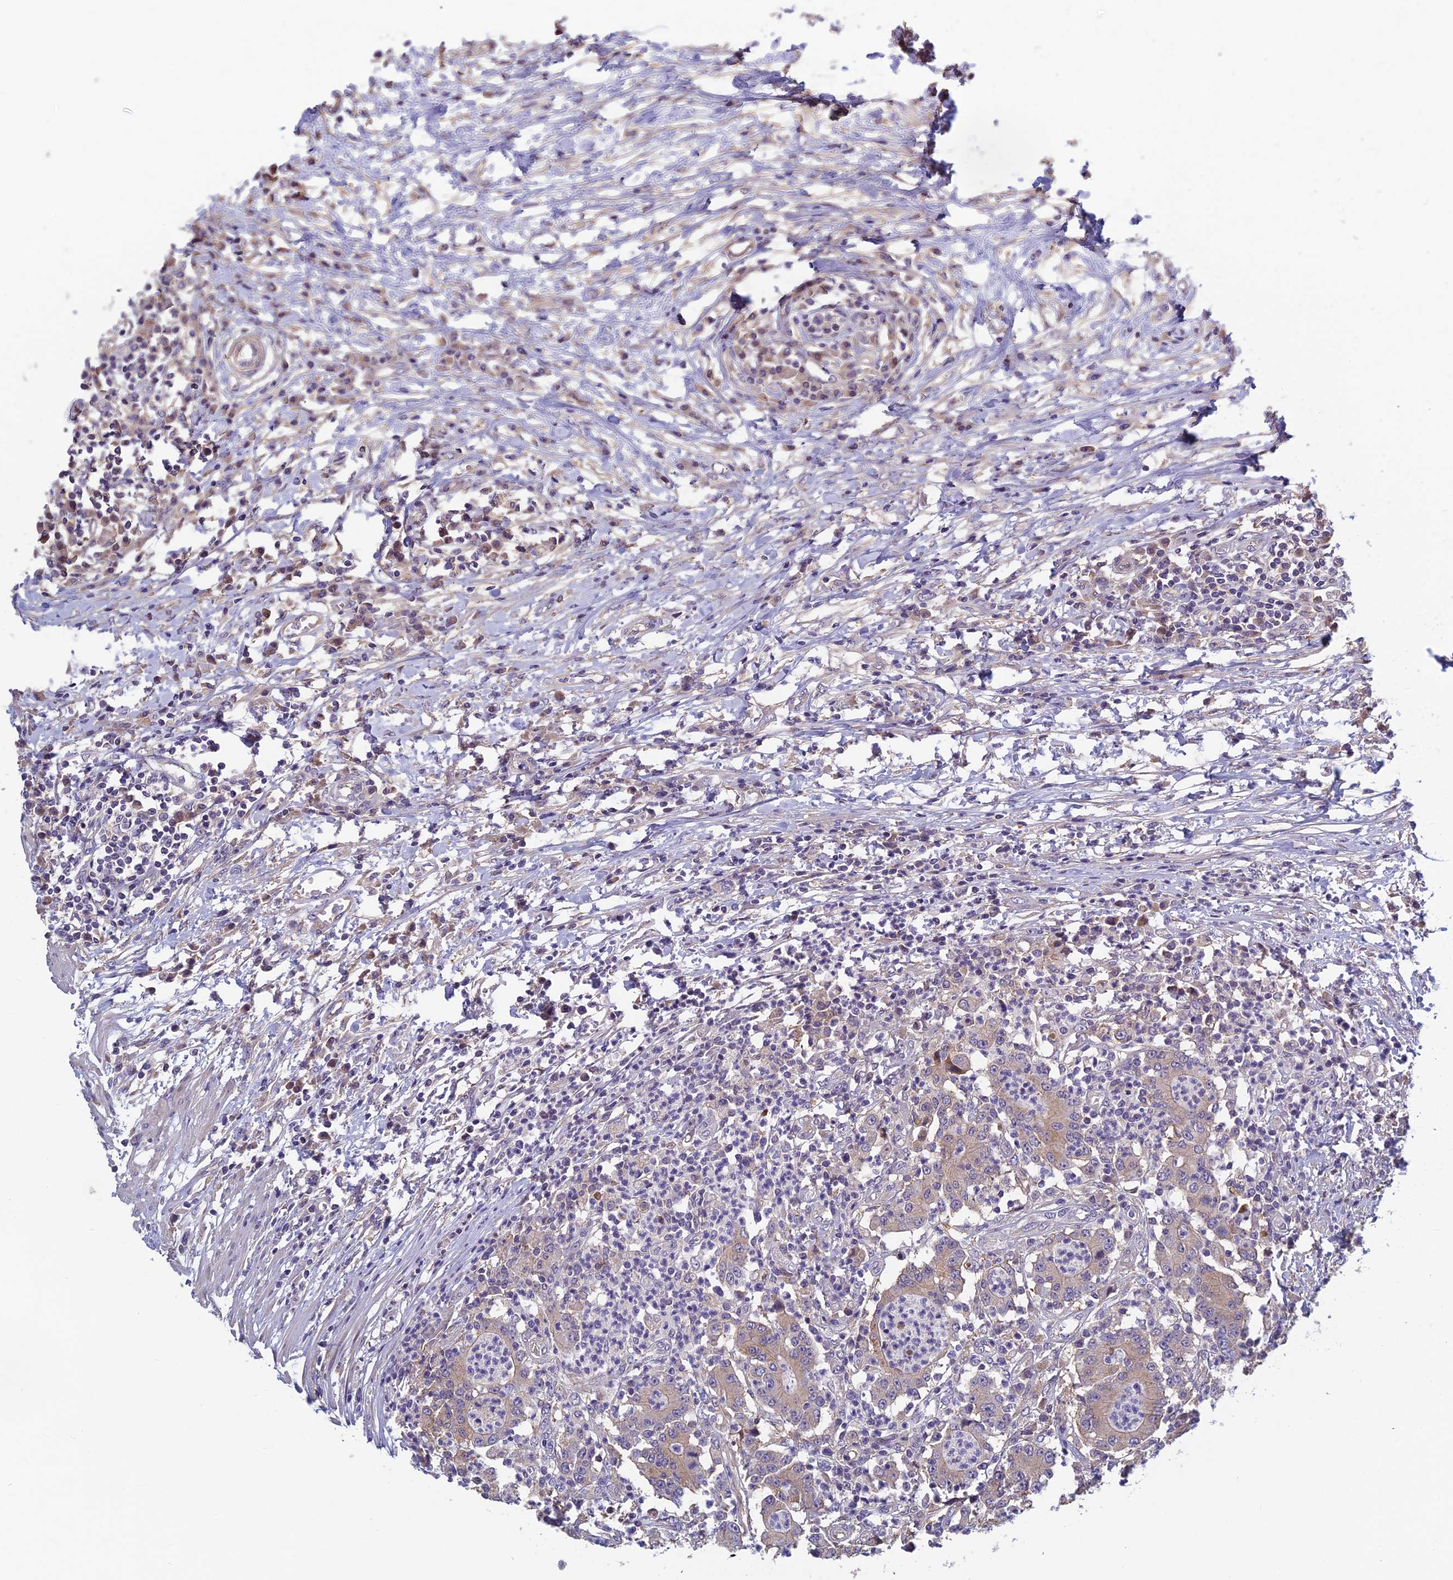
{"staining": {"intensity": "weak", "quantity": ">75%", "location": "cytoplasmic/membranous"}, "tissue": "colorectal cancer", "cell_type": "Tumor cells", "image_type": "cancer", "snomed": [{"axis": "morphology", "description": "Adenocarcinoma, NOS"}, {"axis": "topography", "description": "Colon"}], "caption": "Colorectal cancer (adenocarcinoma) stained with DAB immunohistochemistry demonstrates low levels of weak cytoplasmic/membranous positivity in approximately >75% of tumor cells.", "gene": "HECA", "patient": {"sex": "male", "age": 83}}